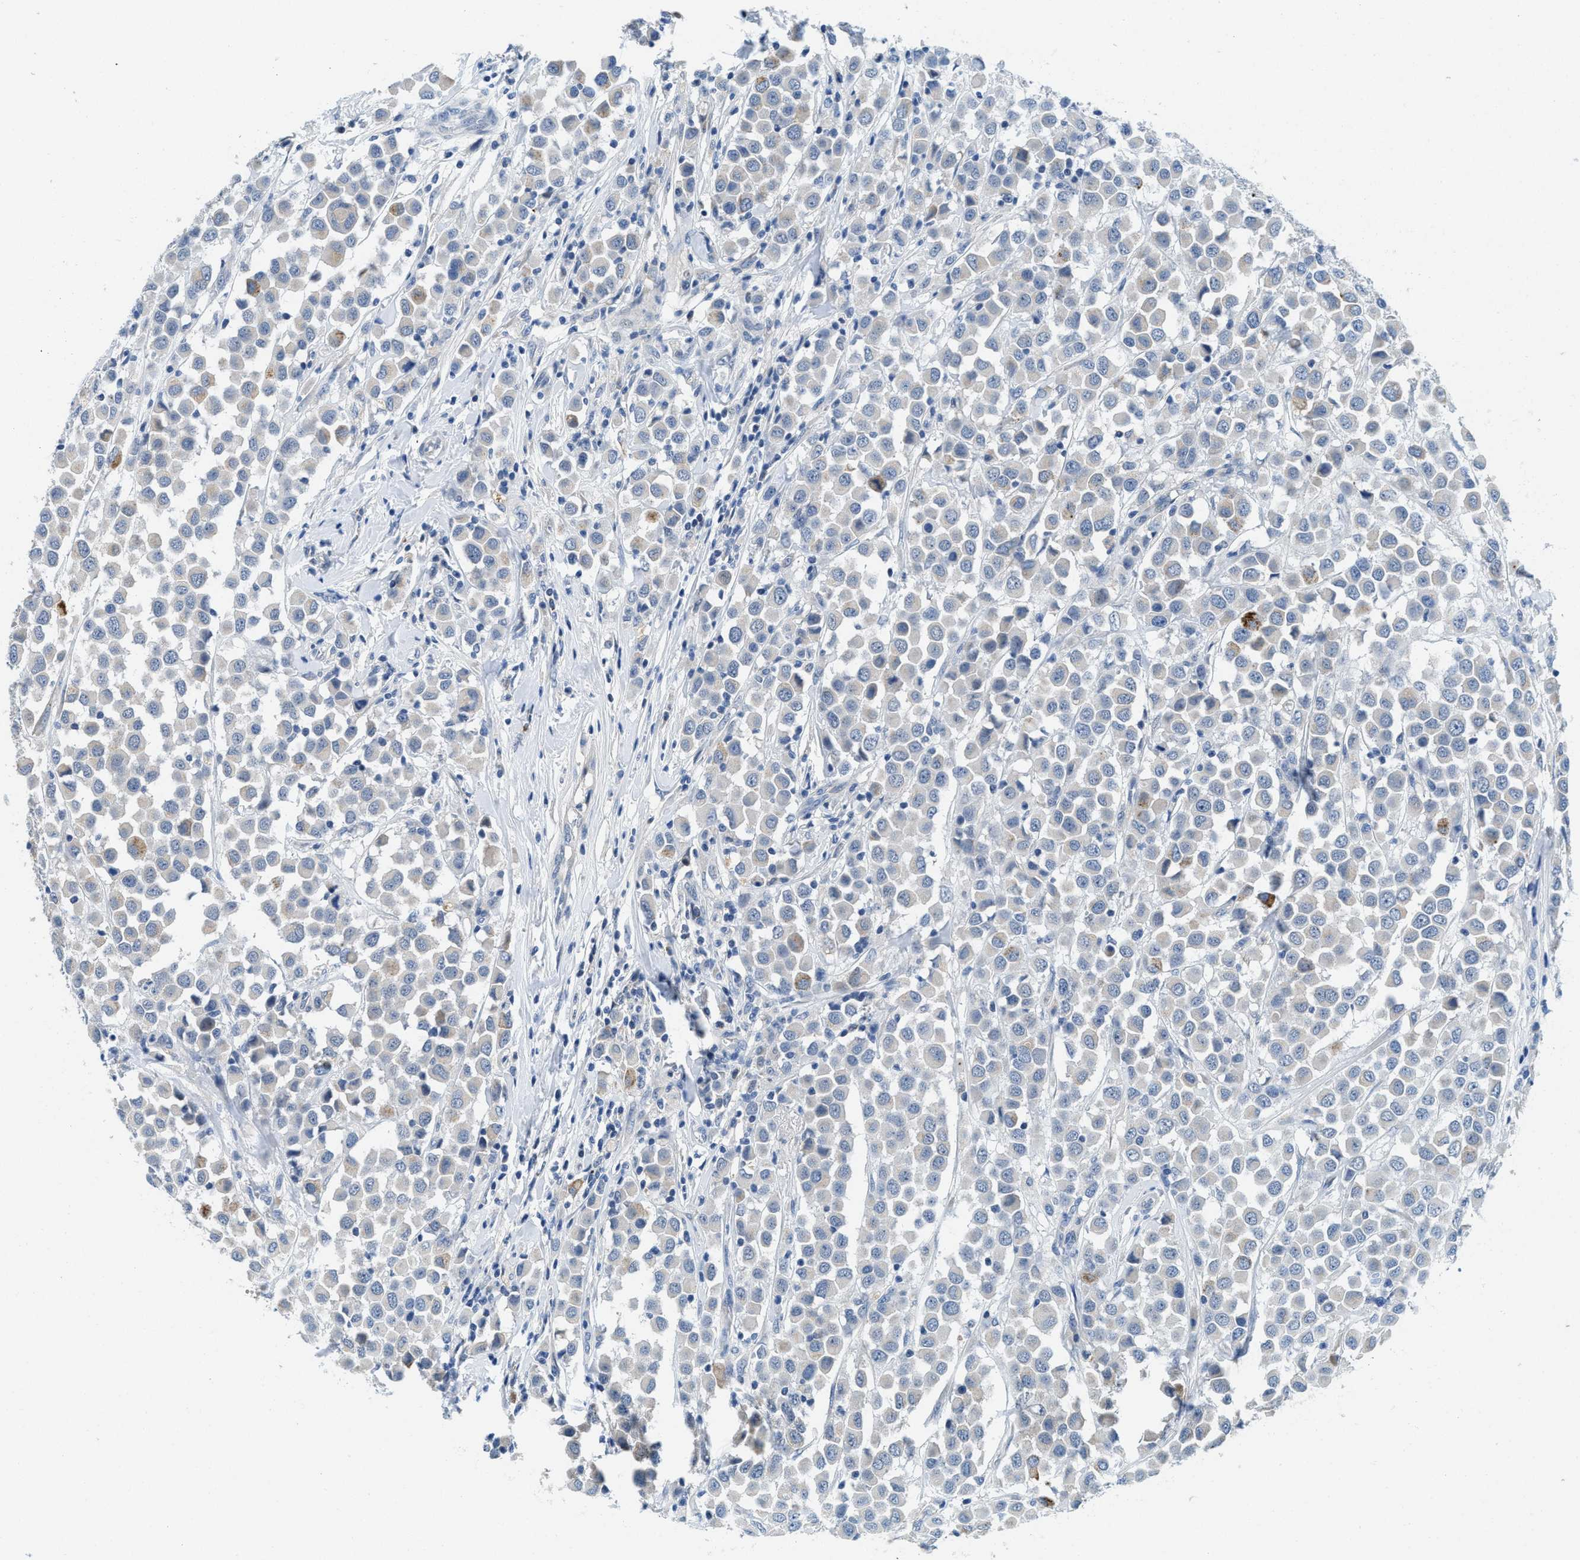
{"staining": {"intensity": "weak", "quantity": "<25%", "location": "cytoplasmic/membranous"}, "tissue": "breast cancer", "cell_type": "Tumor cells", "image_type": "cancer", "snomed": [{"axis": "morphology", "description": "Duct carcinoma"}, {"axis": "topography", "description": "Breast"}], "caption": "High power microscopy photomicrograph of an IHC photomicrograph of breast cancer, revealing no significant positivity in tumor cells.", "gene": "TSPAN3", "patient": {"sex": "female", "age": 61}}